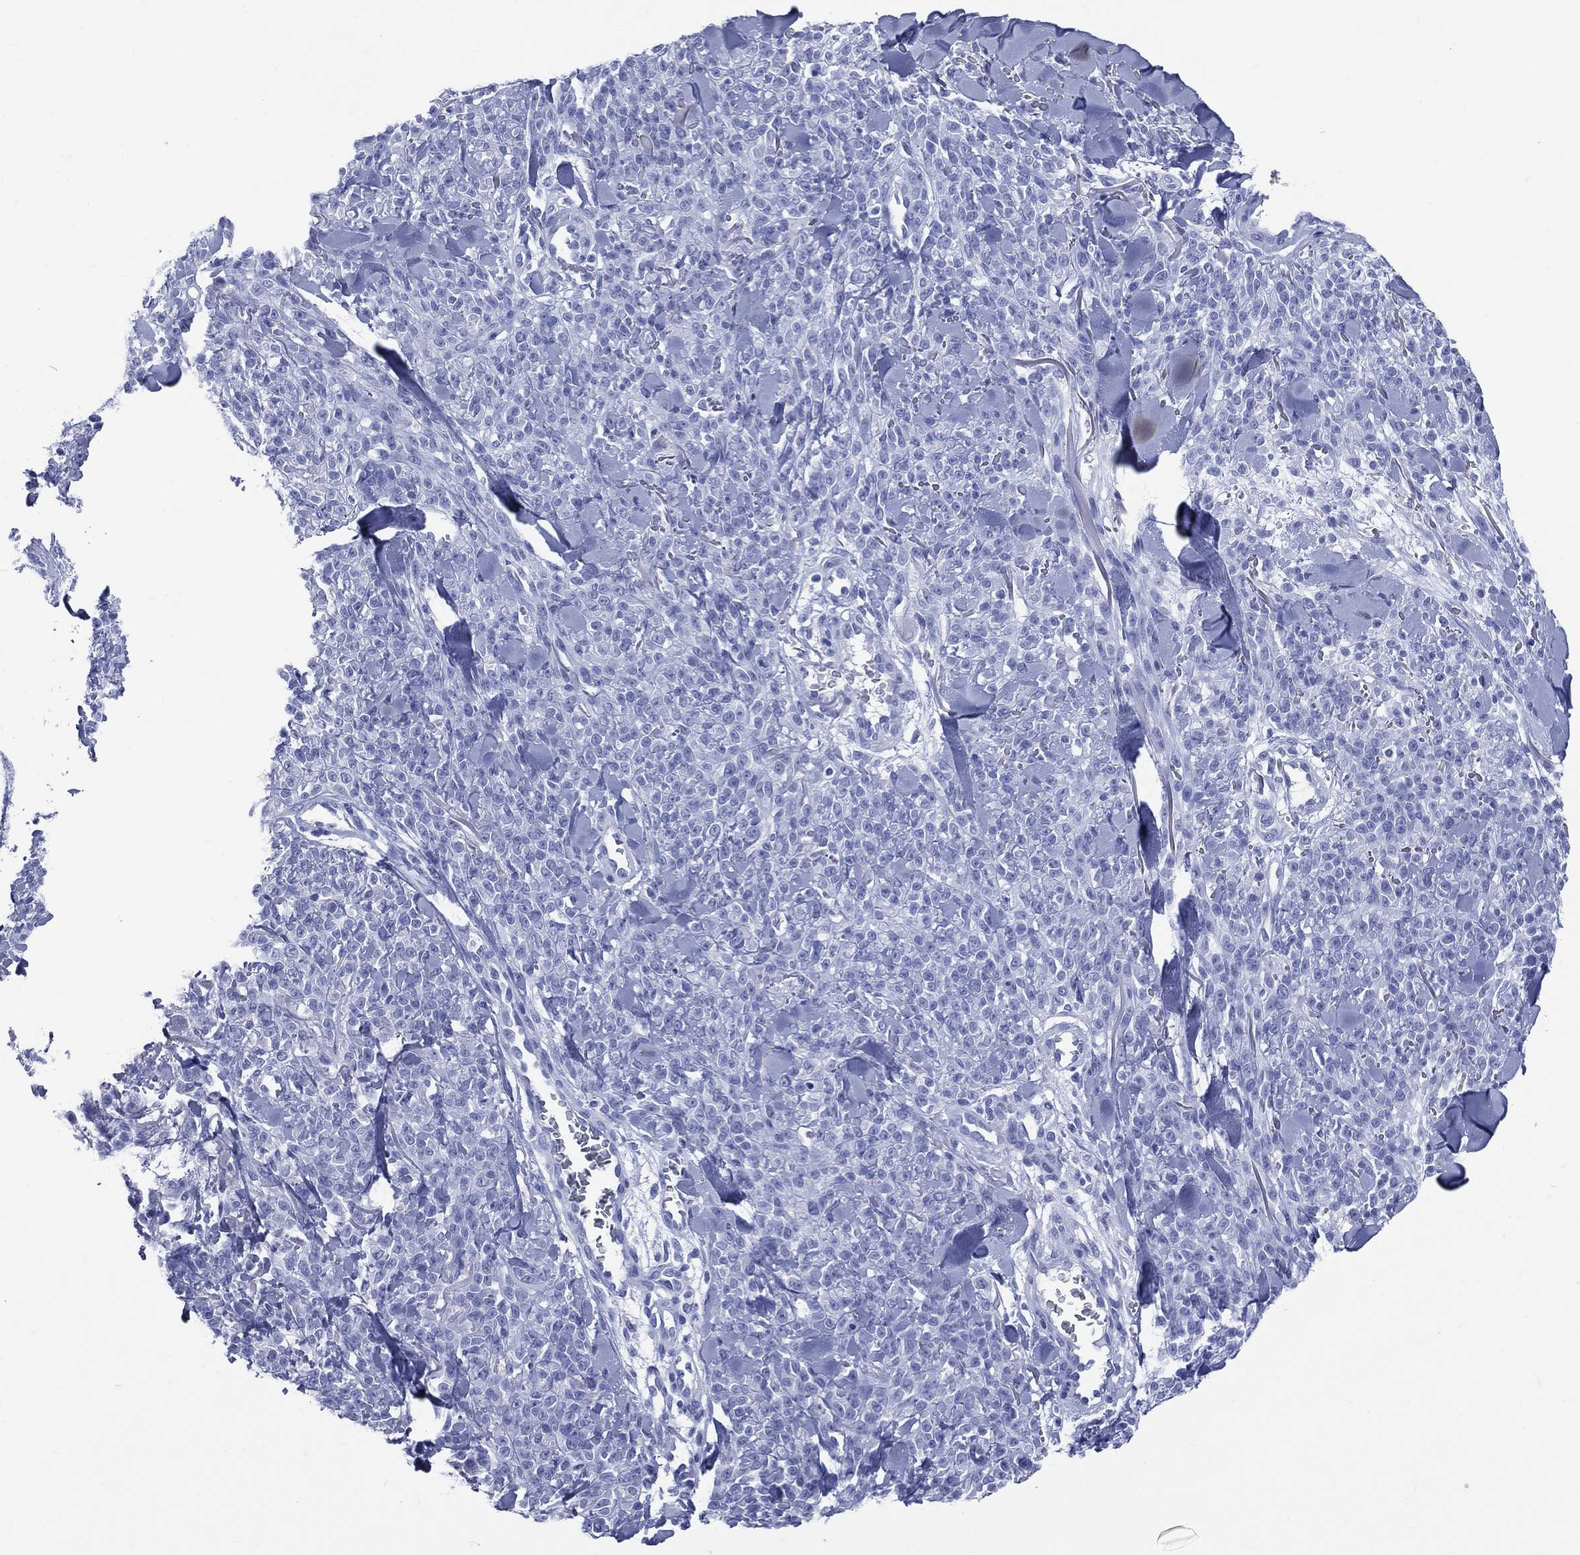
{"staining": {"intensity": "negative", "quantity": "none", "location": "none"}, "tissue": "melanoma", "cell_type": "Tumor cells", "image_type": "cancer", "snomed": [{"axis": "morphology", "description": "Malignant melanoma, NOS"}, {"axis": "topography", "description": "Skin"}, {"axis": "topography", "description": "Skin of trunk"}], "caption": "High magnification brightfield microscopy of melanoma stained with DAB (3,3'-diaminobenzidine) (brown) and counterstained with hematoxylin (blue): tumor cells show no significant positivity.", "gene": "SYP", "patient": {"sex": "male", "age": 74}}